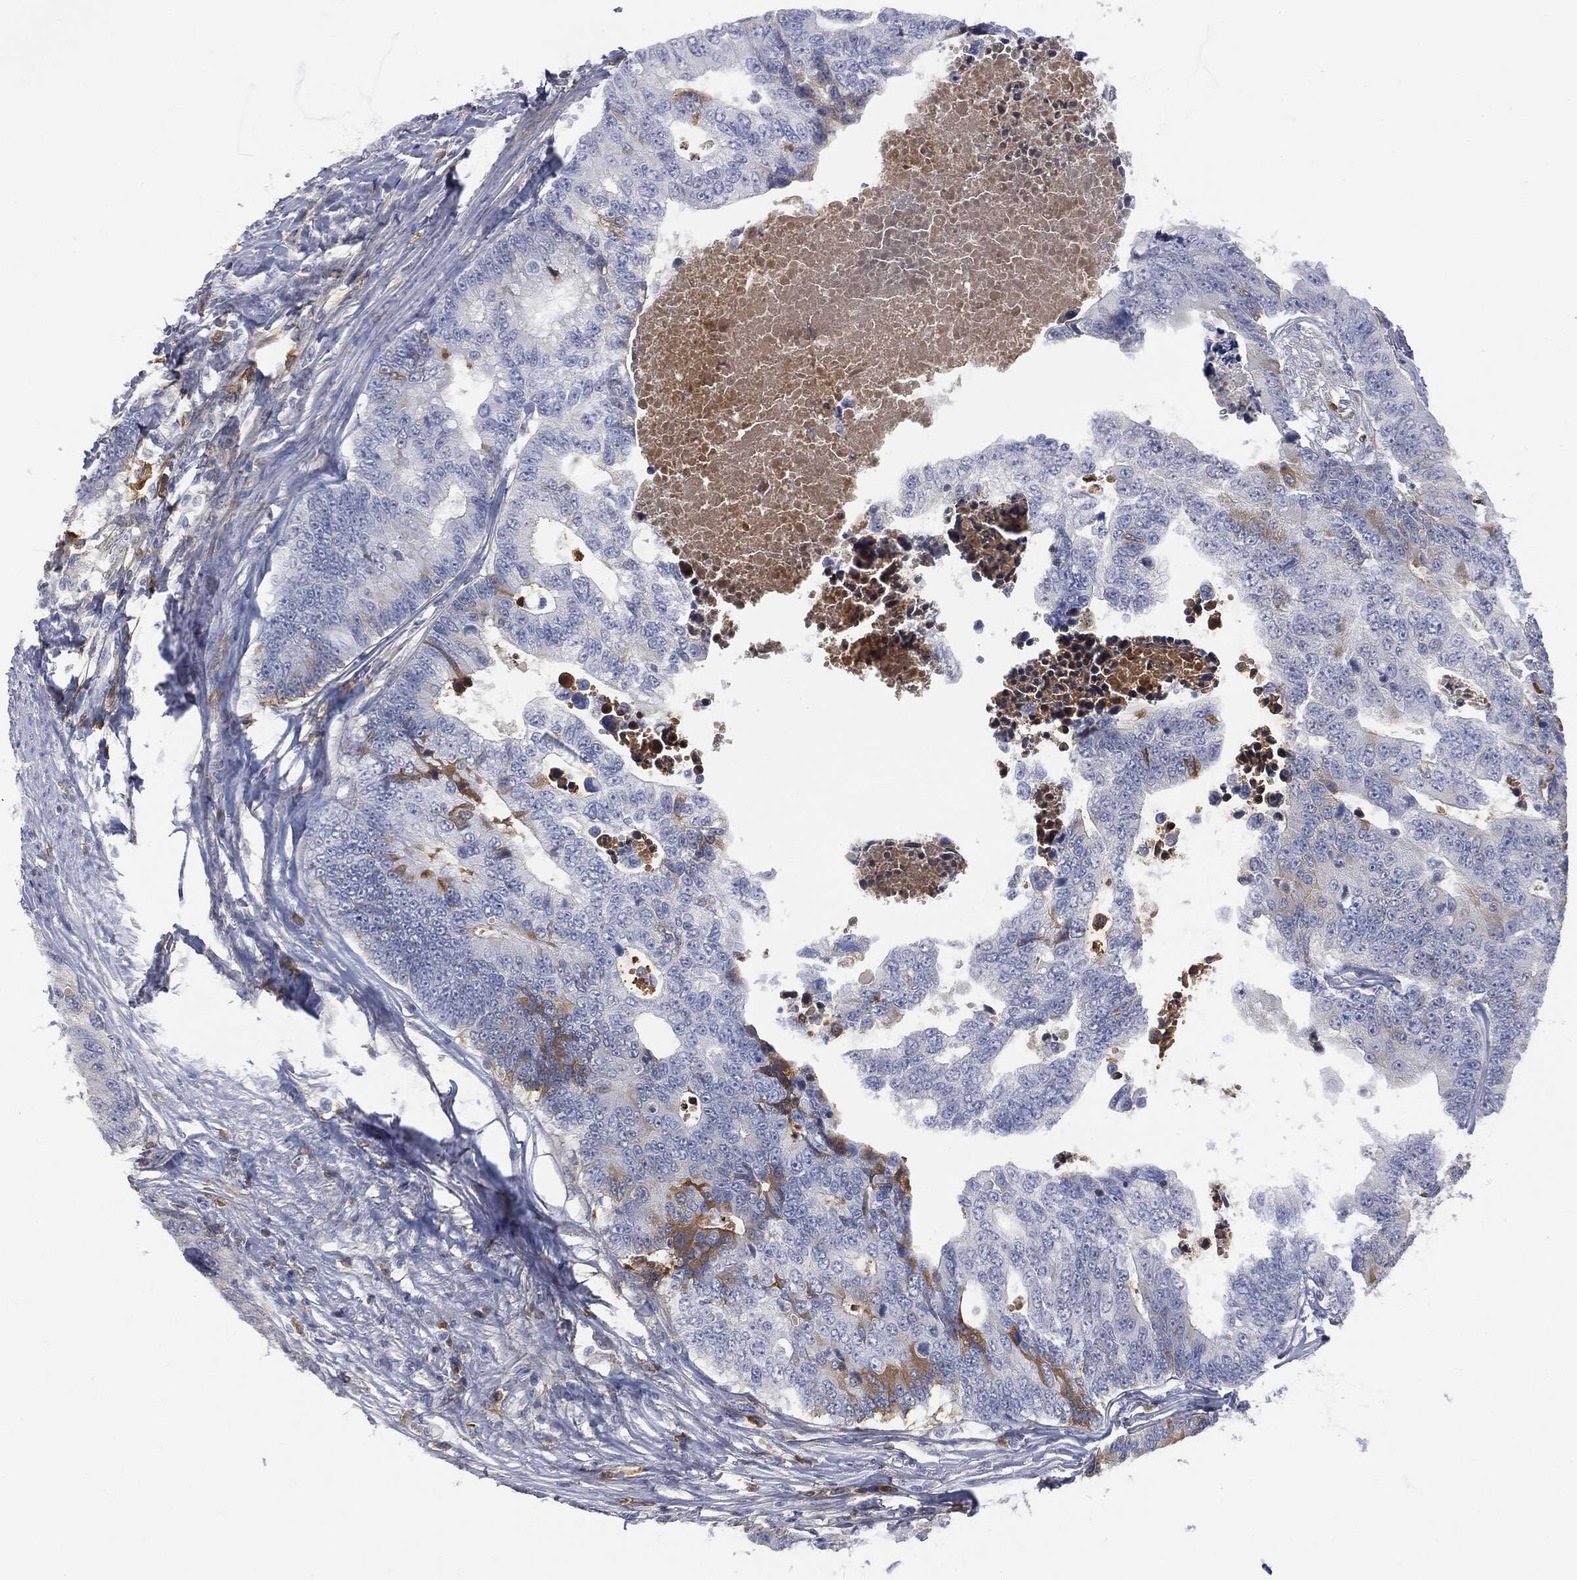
{"staining": {"intensity": "moderate", "quantity": "<25%", "location": "cytoplasmic/membranous"}, "tissue": "colorectal cancer", "cell_type": "Tumor cells", "image_type": "cancer", "snomed": [{"axis": "morphology", "description": "Adenocarcinoma, NOS"}, {"axis": "topography", "description": "Colon"}], "caption": "This is an image of immunohistochemistry (IHC) staining of adenocarcinoma (colorectal), which shows moderate expression in the cytoplasmic/membranous of tumor cells.", "gene": "BTK", "patient": {"sex": "female", "age": 72}}